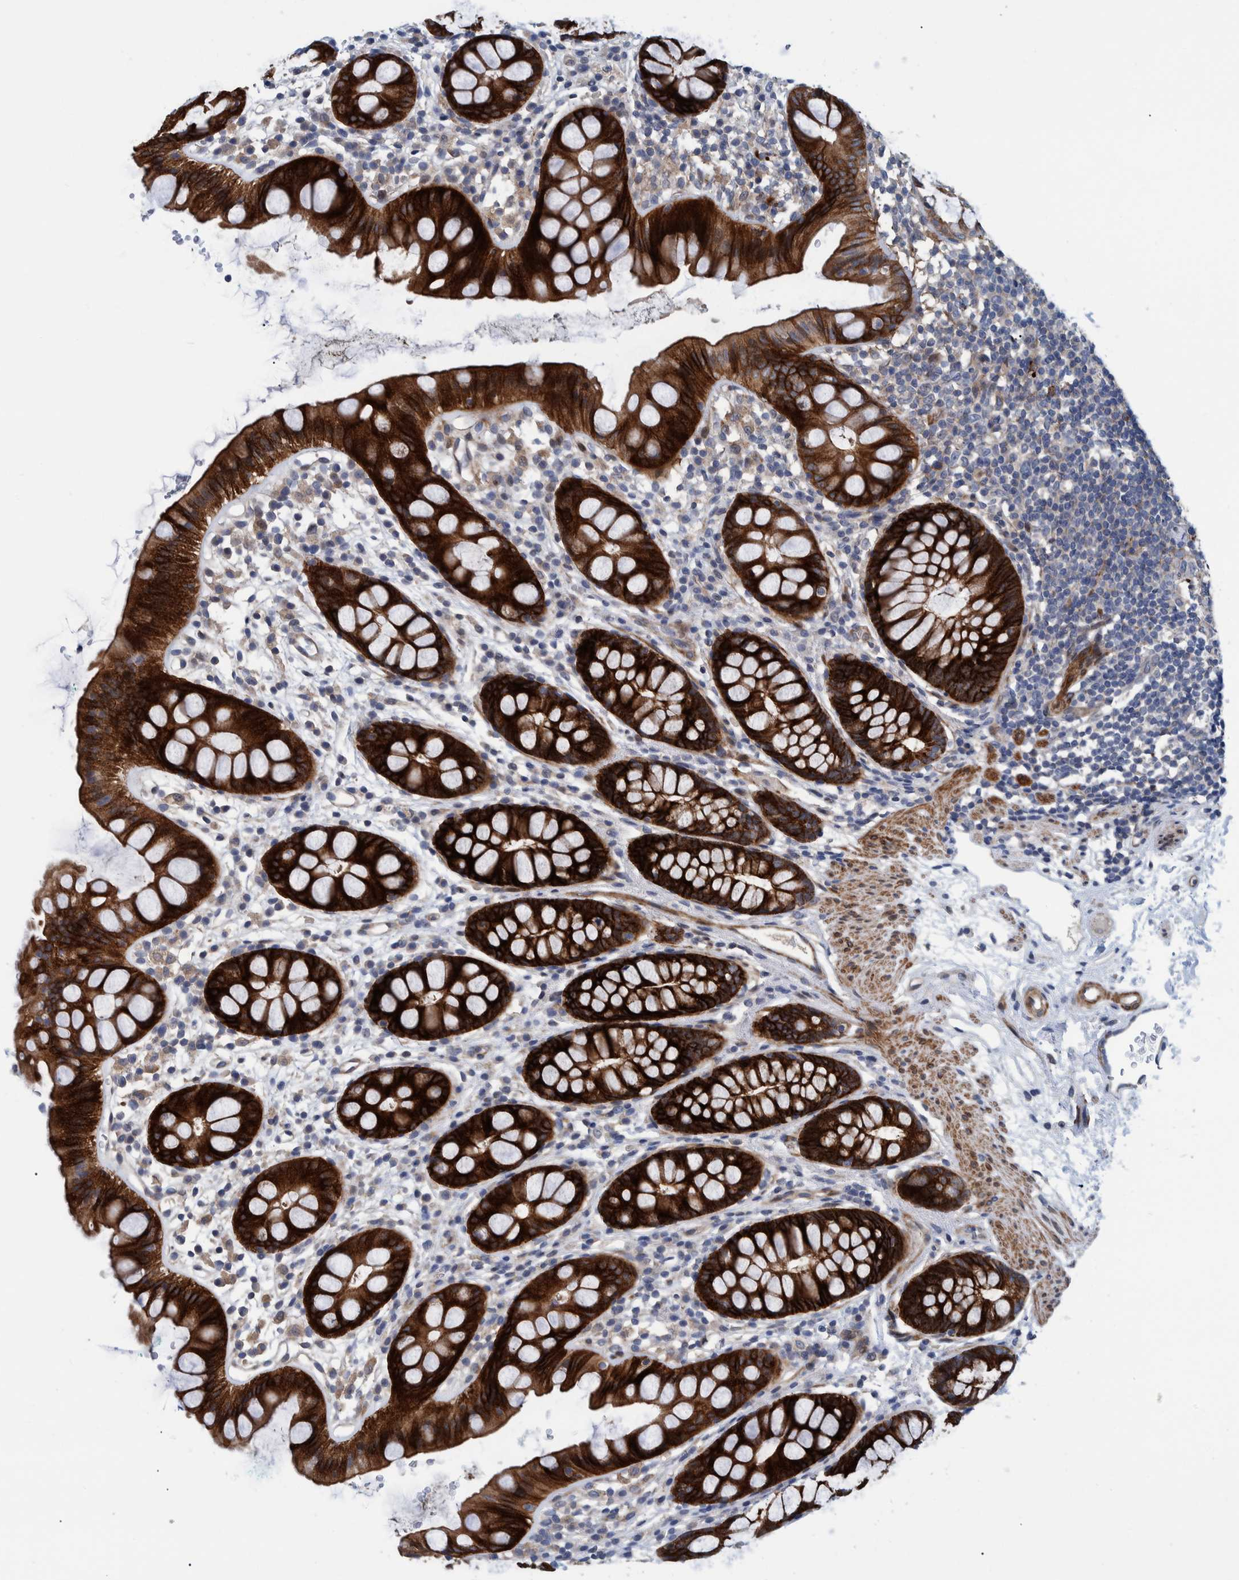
{"staining": {"intensity": "strong", "quantity": ">75%", "location": "cytoplasmic/membranous"}, "tissue": "rectum", "cell_type": "Glandular cells", "image_type": "normal", "snomed": [{"axis": "morphology", "description": "Normal tissue, NOS"}, {"axis": "topography", "description": "Rectum"}], "caption": "Immunohistochemistry histopathology image of benign rectum stained for a protein (brown), which demonstrates high levels of strong cytoplasmic/membranous expression in approximately >75% of glandular cells.", "gene": "MKS1", "patient": {"sex": "female", "age": 65}}